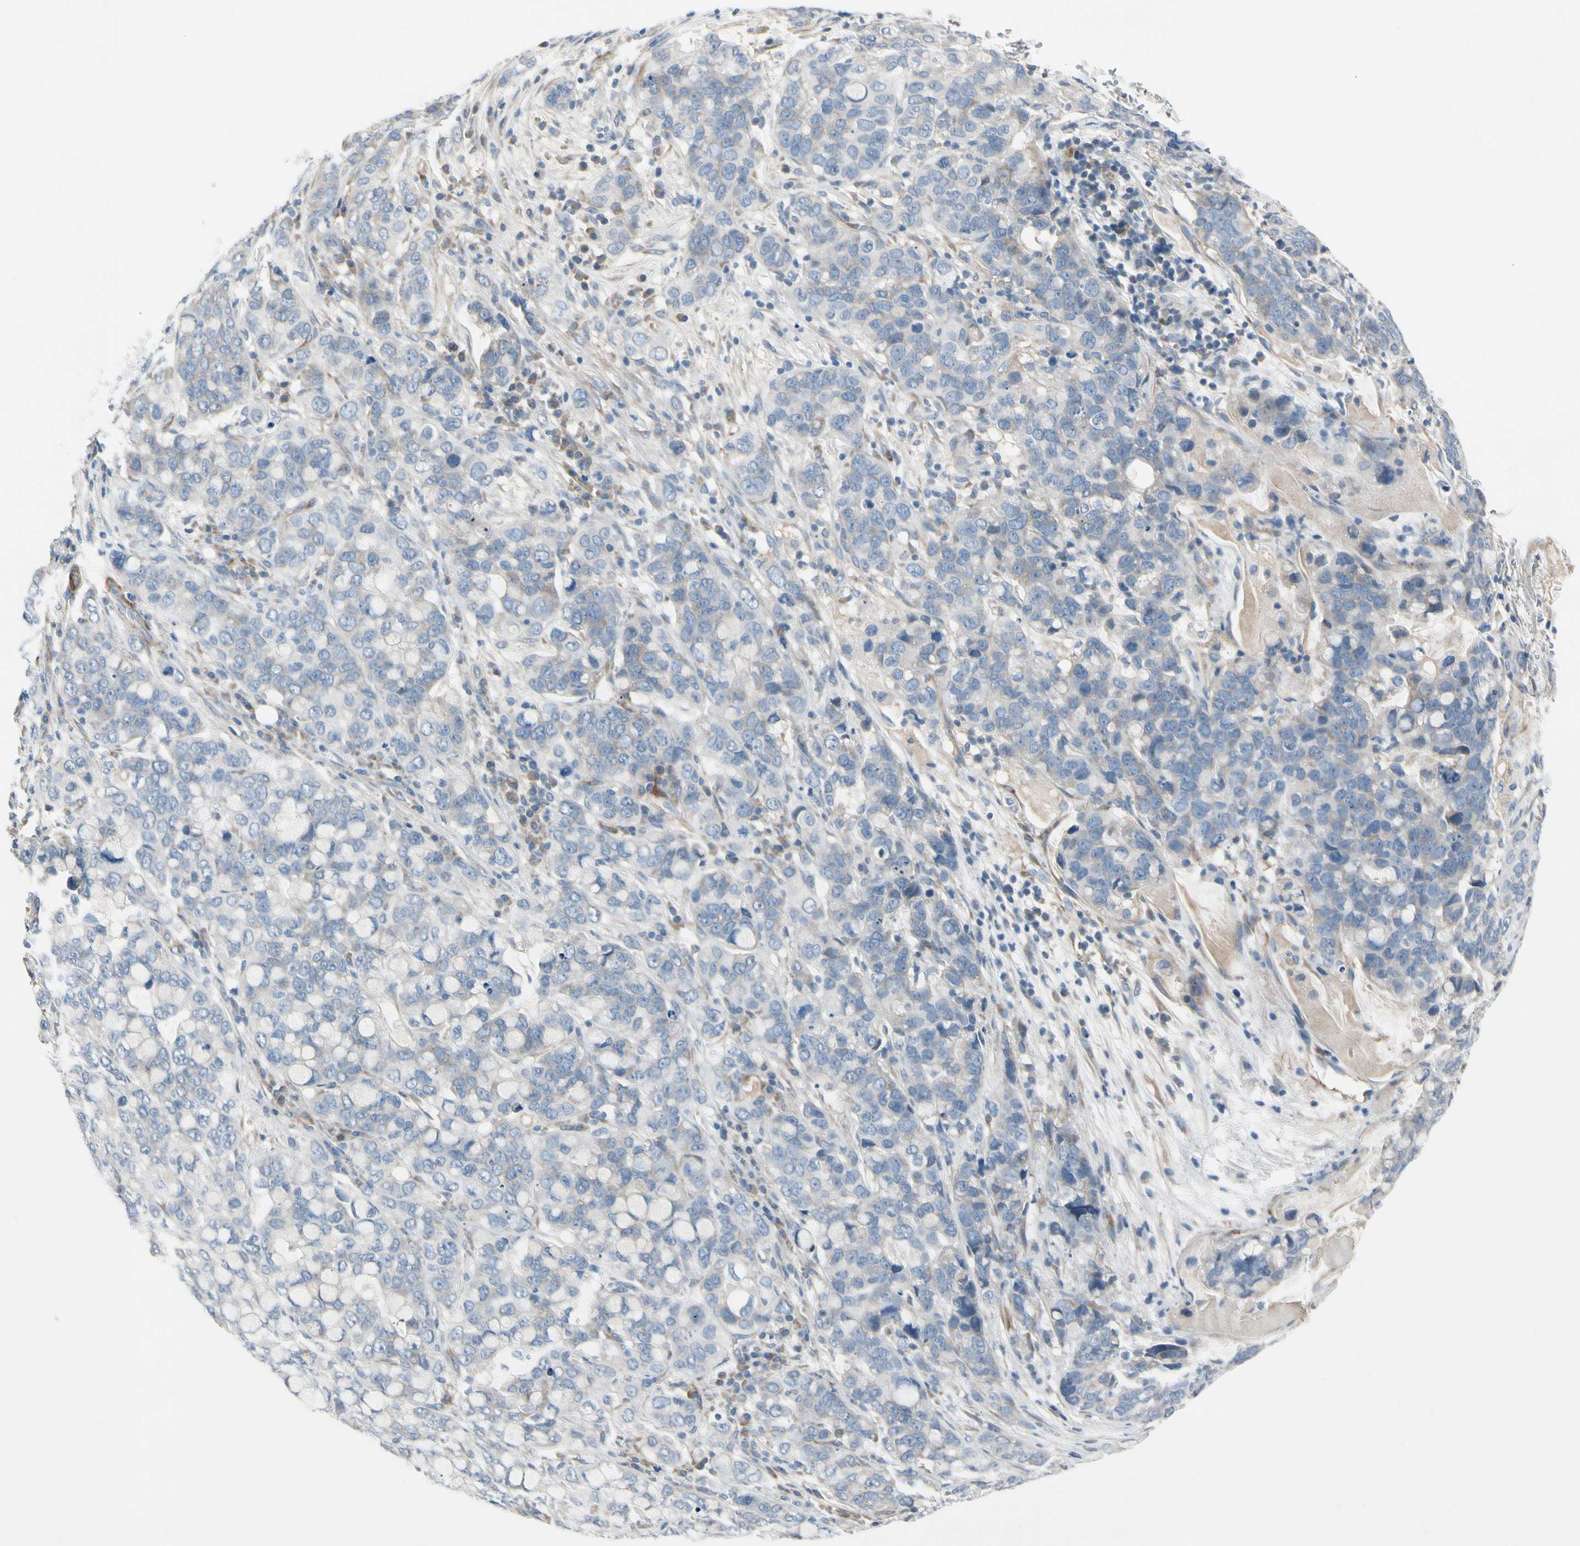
{"staining": {"intensity": "negative", "quantity": "none", "location": "none"}, "tissue": "stomach cancer", "cell_type": "Tumor cells", "image_type": "cancer", "snomed": [{"axis": "morphology", "description": "Adenocarcinoma, NOS"}, {"axis": "topography", "description": "Stomach, lower"}], "caption": "Stomach cancer (adenocarcinoma) was stained to show a protein in brown. There is no significant positivity in tumor cells.", "gene": "MAP2", "patient": {"sex": "male", "age": 84}}